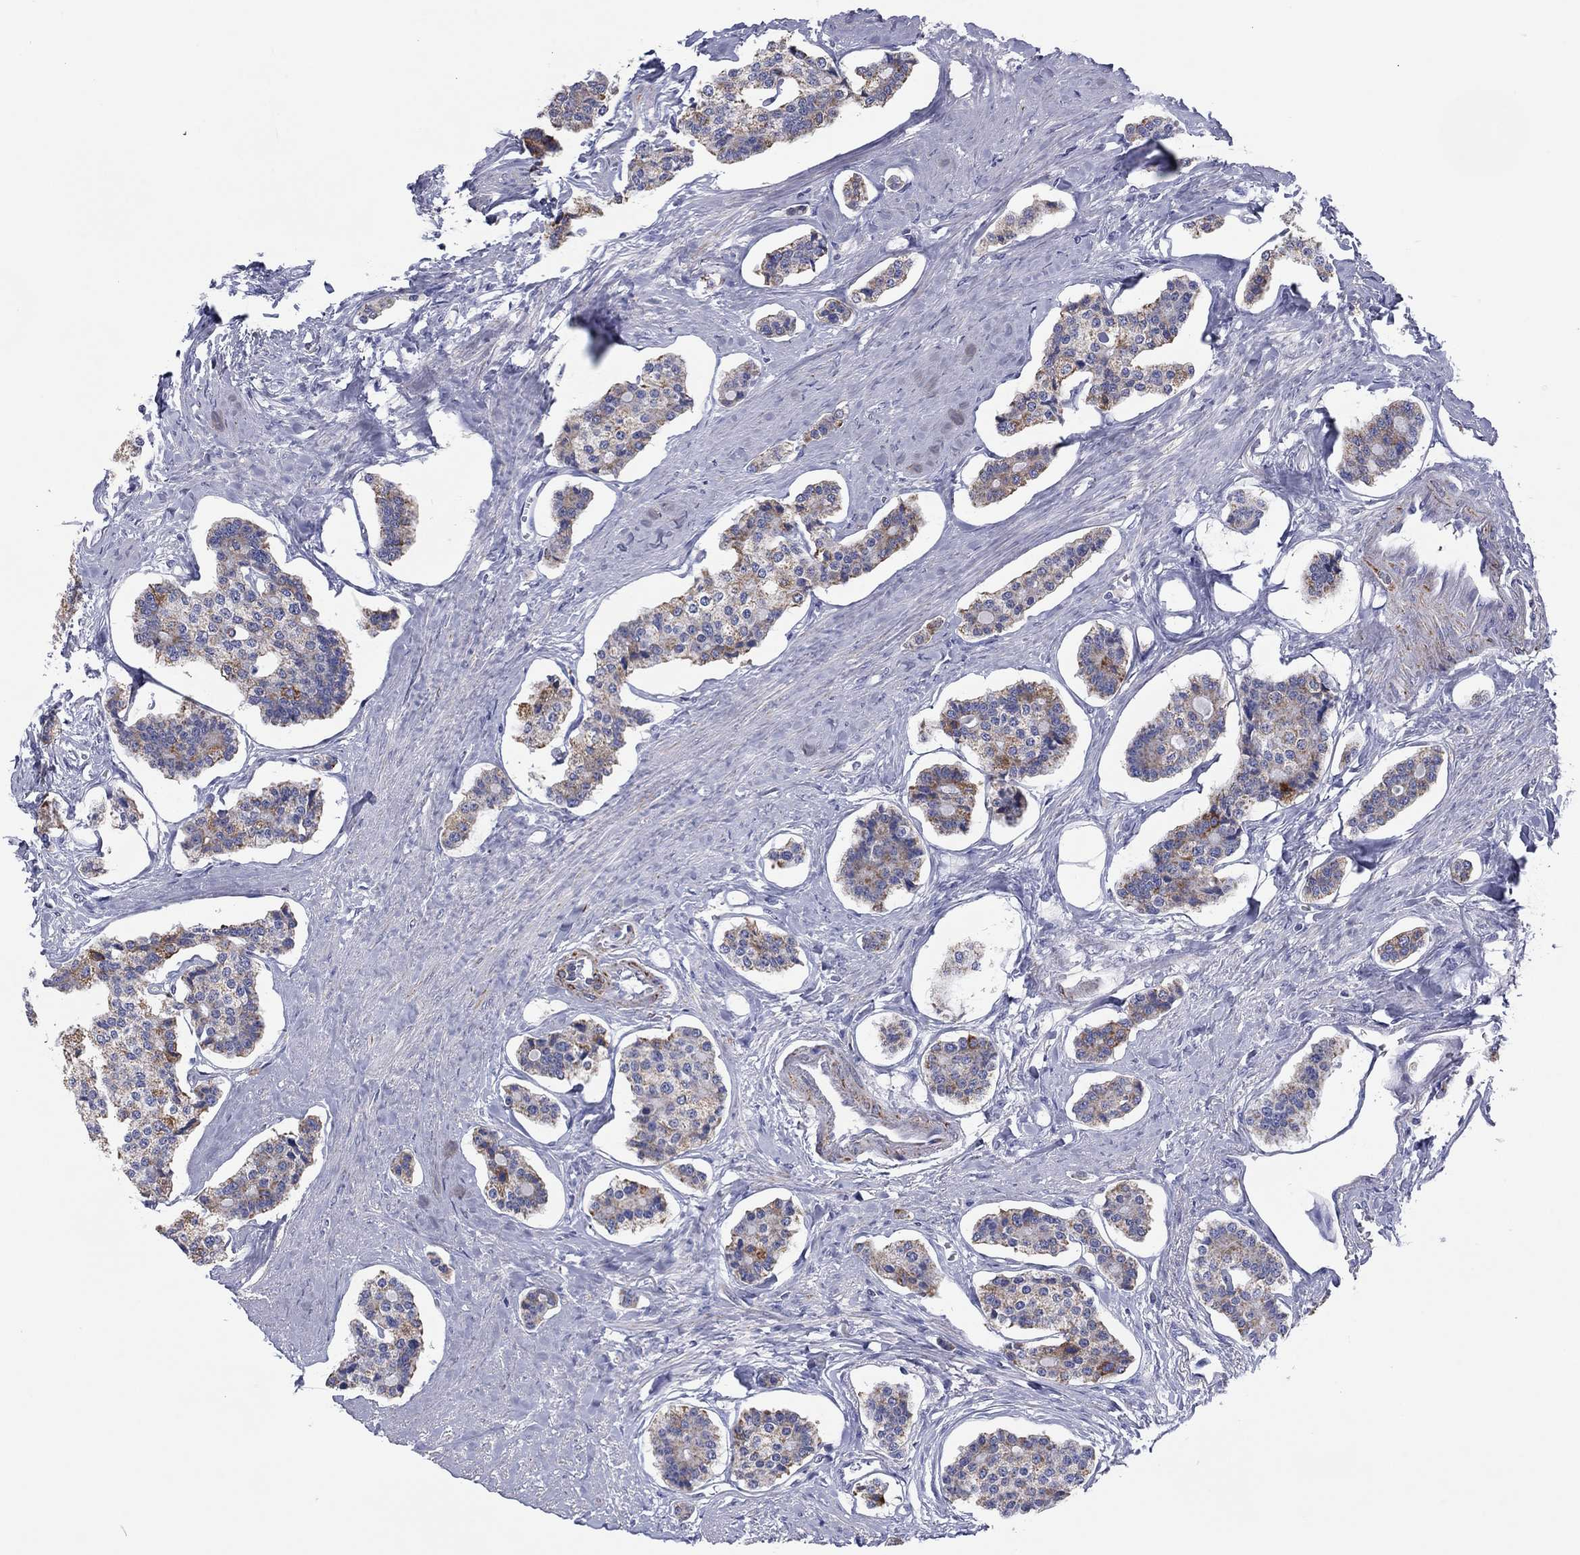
{"staining": {"intensity": "moderate", "quantity": "25%-75%", "location": "cytoplasmic/membranous"}, "tissue": "carcinoid", "cell_type": "Tumor cells", "image_type": "cancer", "snomed": [{"axis": "morphology", "description": "Carcinoid, malignant, NOS"}, {"axis": "topography", "description": "Small intestine"}], "caption": "Carcinoid (malignant) stained for a protein (brown) displays moderate cytoplasmic/membranous positive staining in approximately 25%-75% of tumor cells.", "gene": "MGST3", "patient": {"sex": "female", "age": 65}}